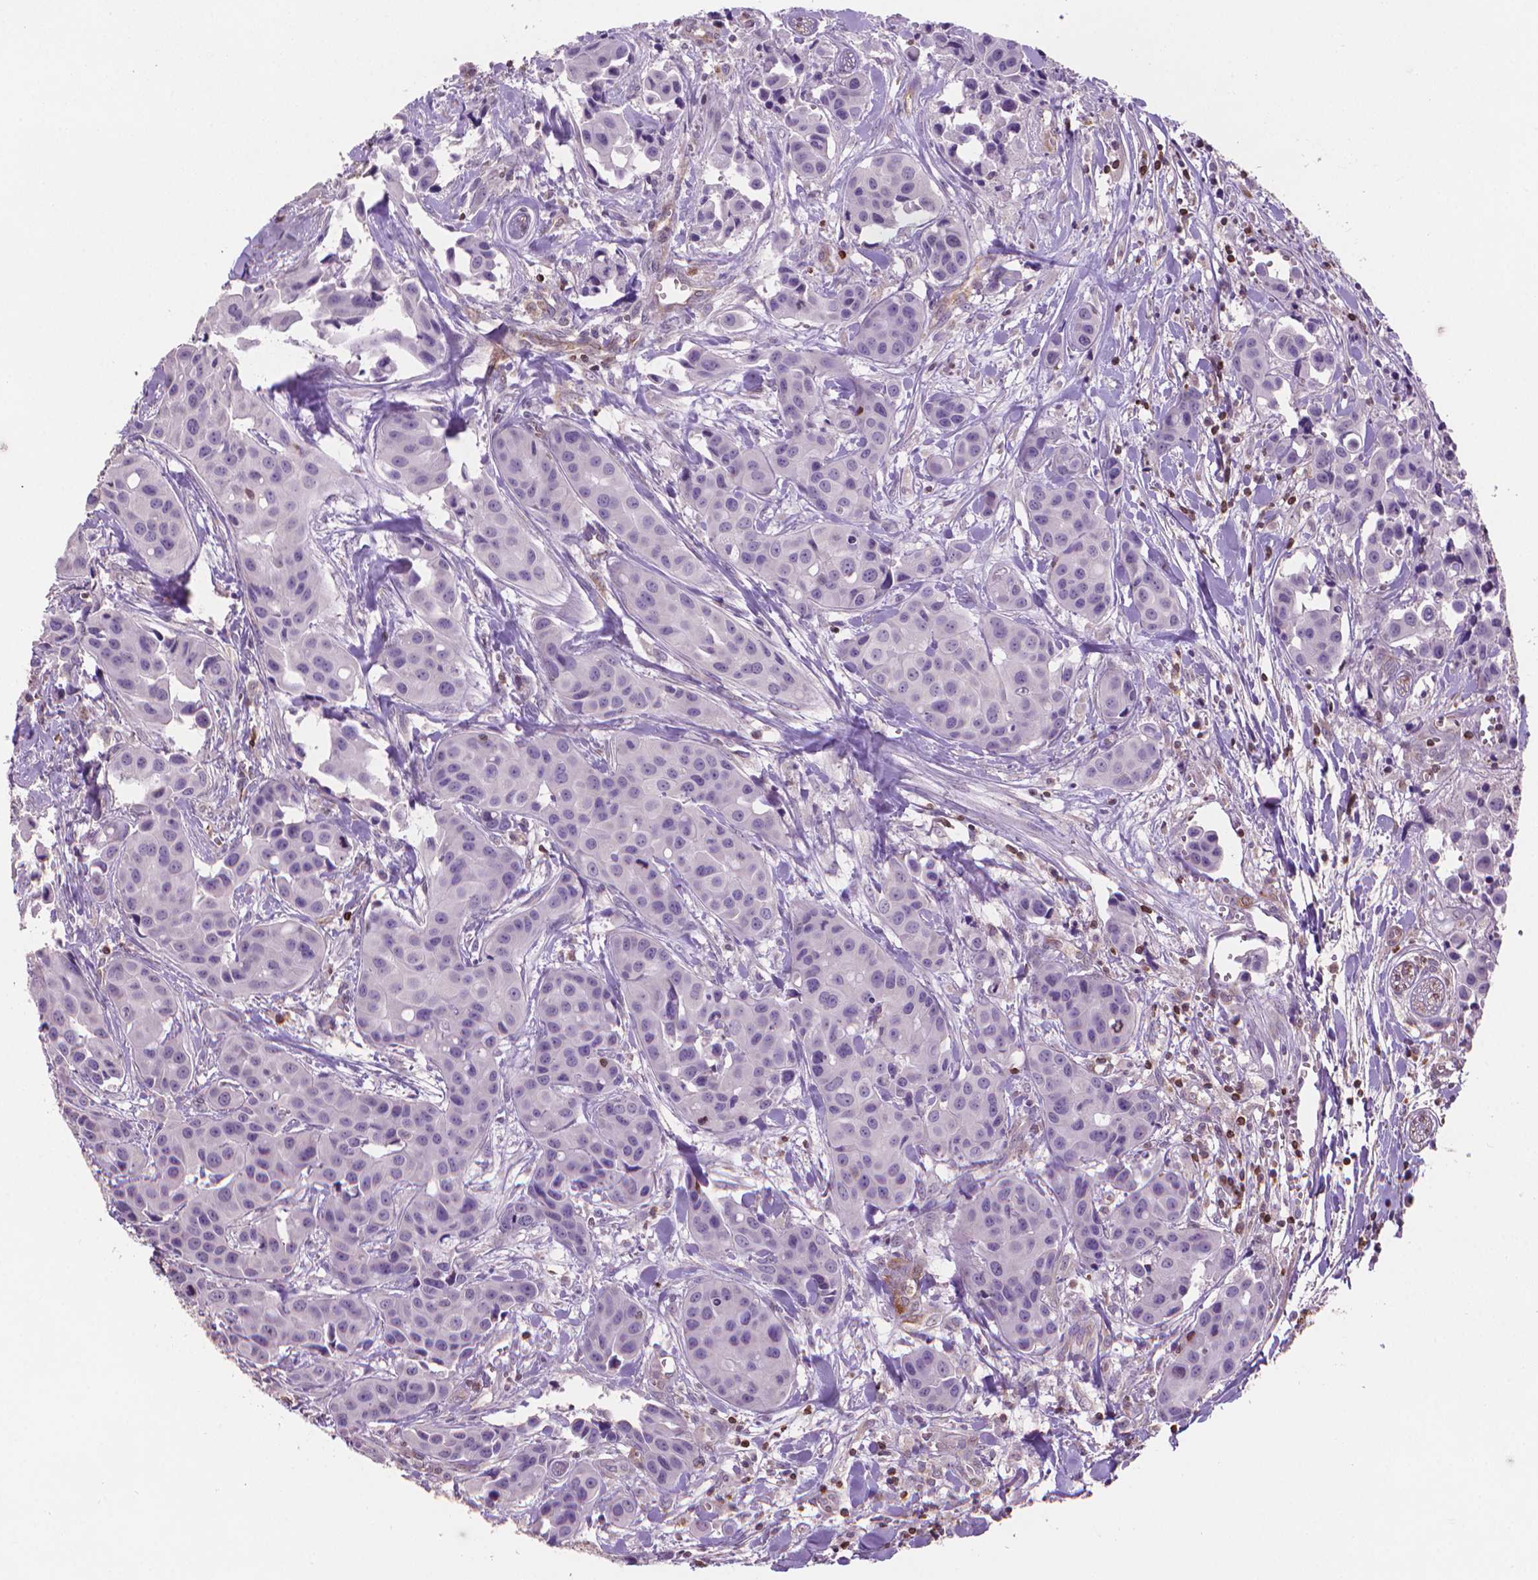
{"staining": {"intensity": "negative", "quantity": "none", "location": "none"}, "tissue": "head and neck cancer", "cell_type": "Tumor cells", "image_type": "cancer", "snomed": [{"axis": "morphology", "description": "Adenocarcinoma, NOS"}, {"axis": "topography", "description": "Head-Neck"}], "caption": "Adenocarcinoma (head and neck) was stained to show a protein in brown. There is no significant expression in tumor cells. (DAB (3,3'-diaminobenzidine) immunohistochemistry (IHC) visualized using brightfield microscopy, high magnification).", "gene": "BCL2", "patient": {"sex": "male", "age": 76}}